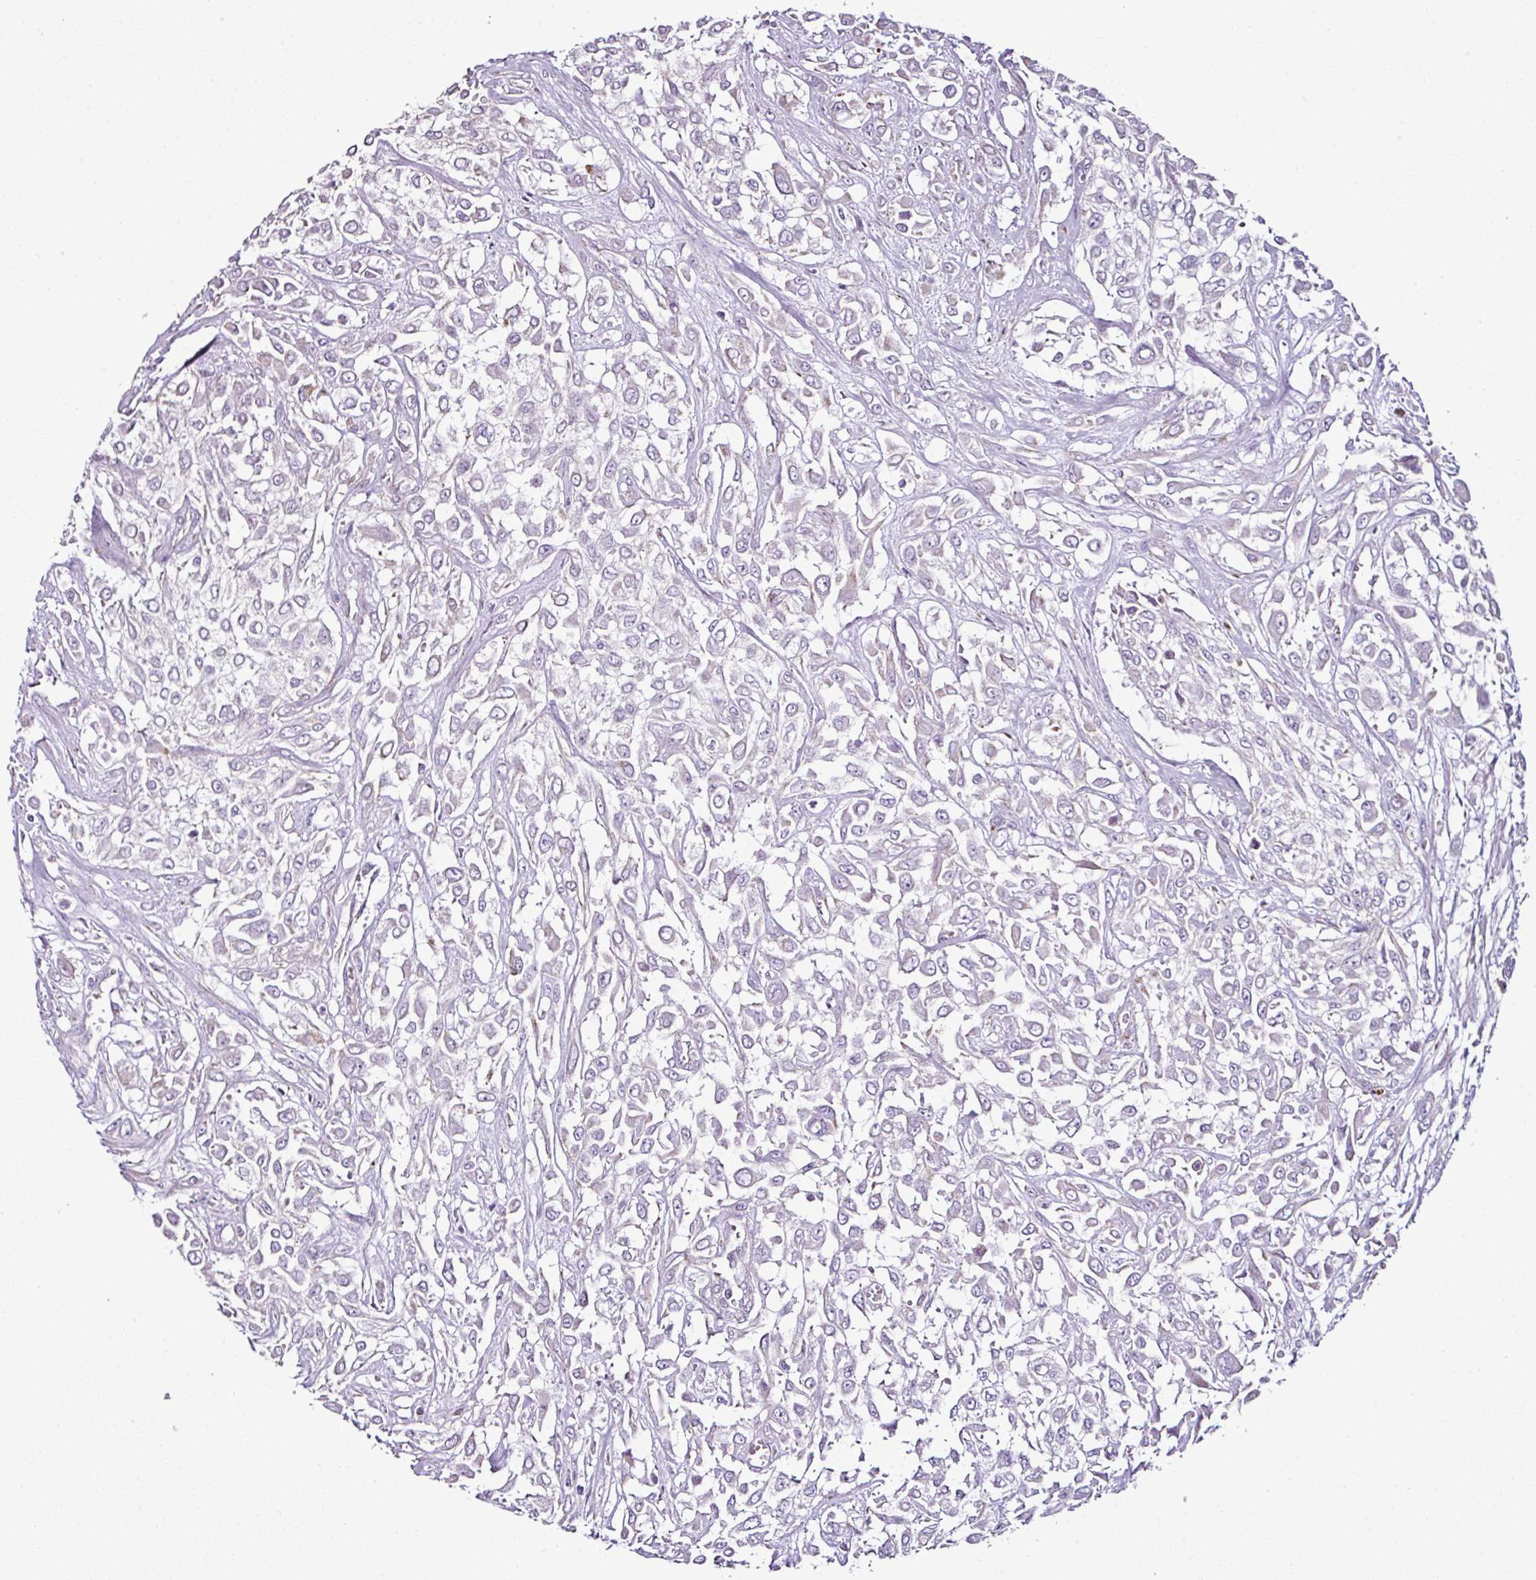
{"staining": {"intensity": "negative", "quantity": "none", "location": "none"}, "tissue": "urothelial cancer", "cell_type": "Tumor cells", "image_type": "cancer", "snomed": [{"axis": "morphology", "description": "Urothelial carcinoma, High grade"}, {"axis": "topography", "description": "Urinary bladder"}], "caption": "An immunohistochemistry (IHC) micrograph of urothelial carcinoma (high-grade) is shown. There is no staining in tumor cells of urothelial carcinoma (high-grade).", "gene": "DPAGT1", "patient": {"sex": "male", "age": 57}}